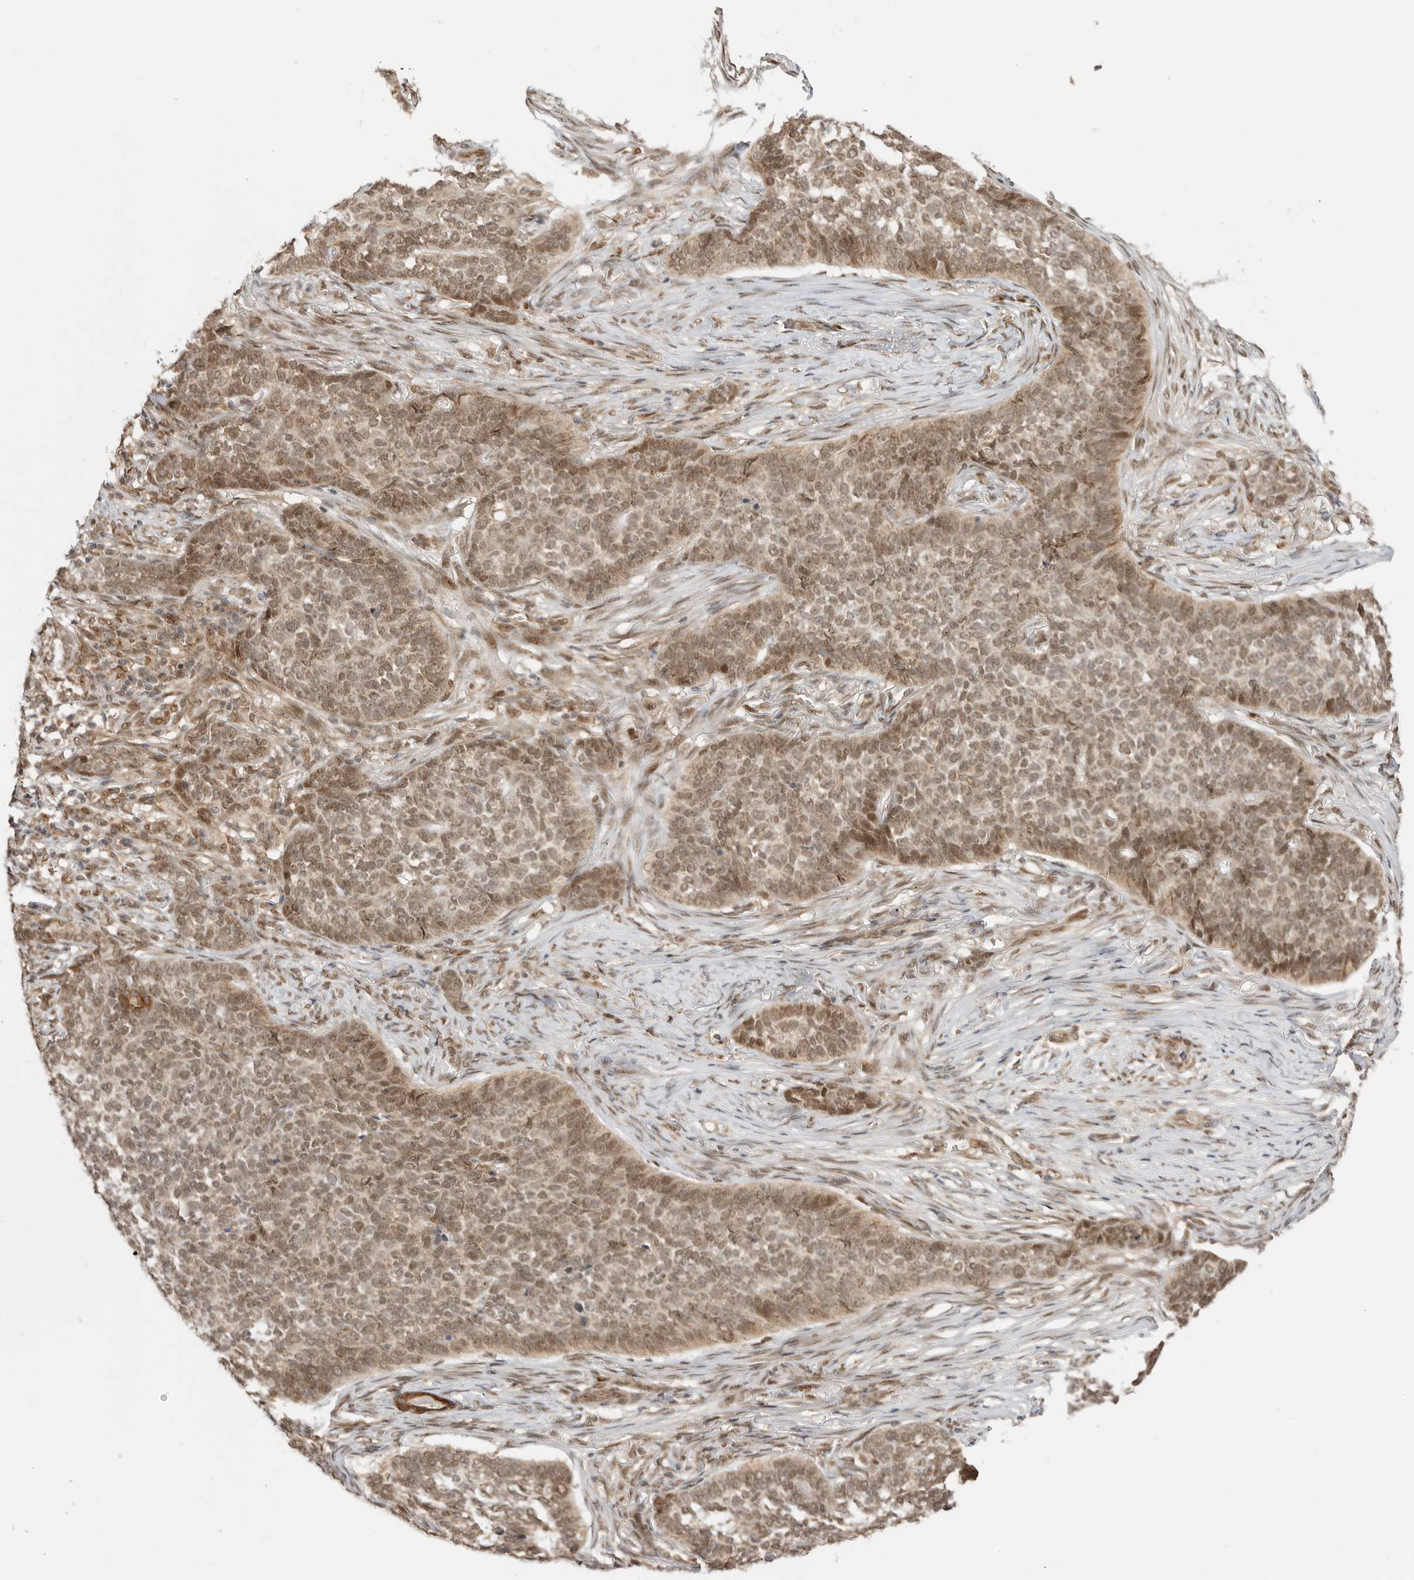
{"staining": {"intensity": "moderate", "quantity": ">75%", "location": "cytoplasmic/membranous,nuclear"}, "tissue": "skin cancer", "cell_type": "Tumor cells", "image_type": "cancer", "snomed": [{"axis": "morphology", "description": "Basal cell carcinoma"}, {"axis": "topography", "description": "Skin"}], "caption": "Protein staining of skin basal cell carcinoma tissue shows moderate cytoplasmic/membranous and nuclear positivity in about >75% of tumor cells. The staining was performed using DAB (3,3'-diaminobenzidine) to visualize the protein expression in brown, while the nuclei were stained in blue with hematoxylin (Magnification: 20x).", "gene": "ALKAL1", "patient": {"sex": "male", "age": 85}}